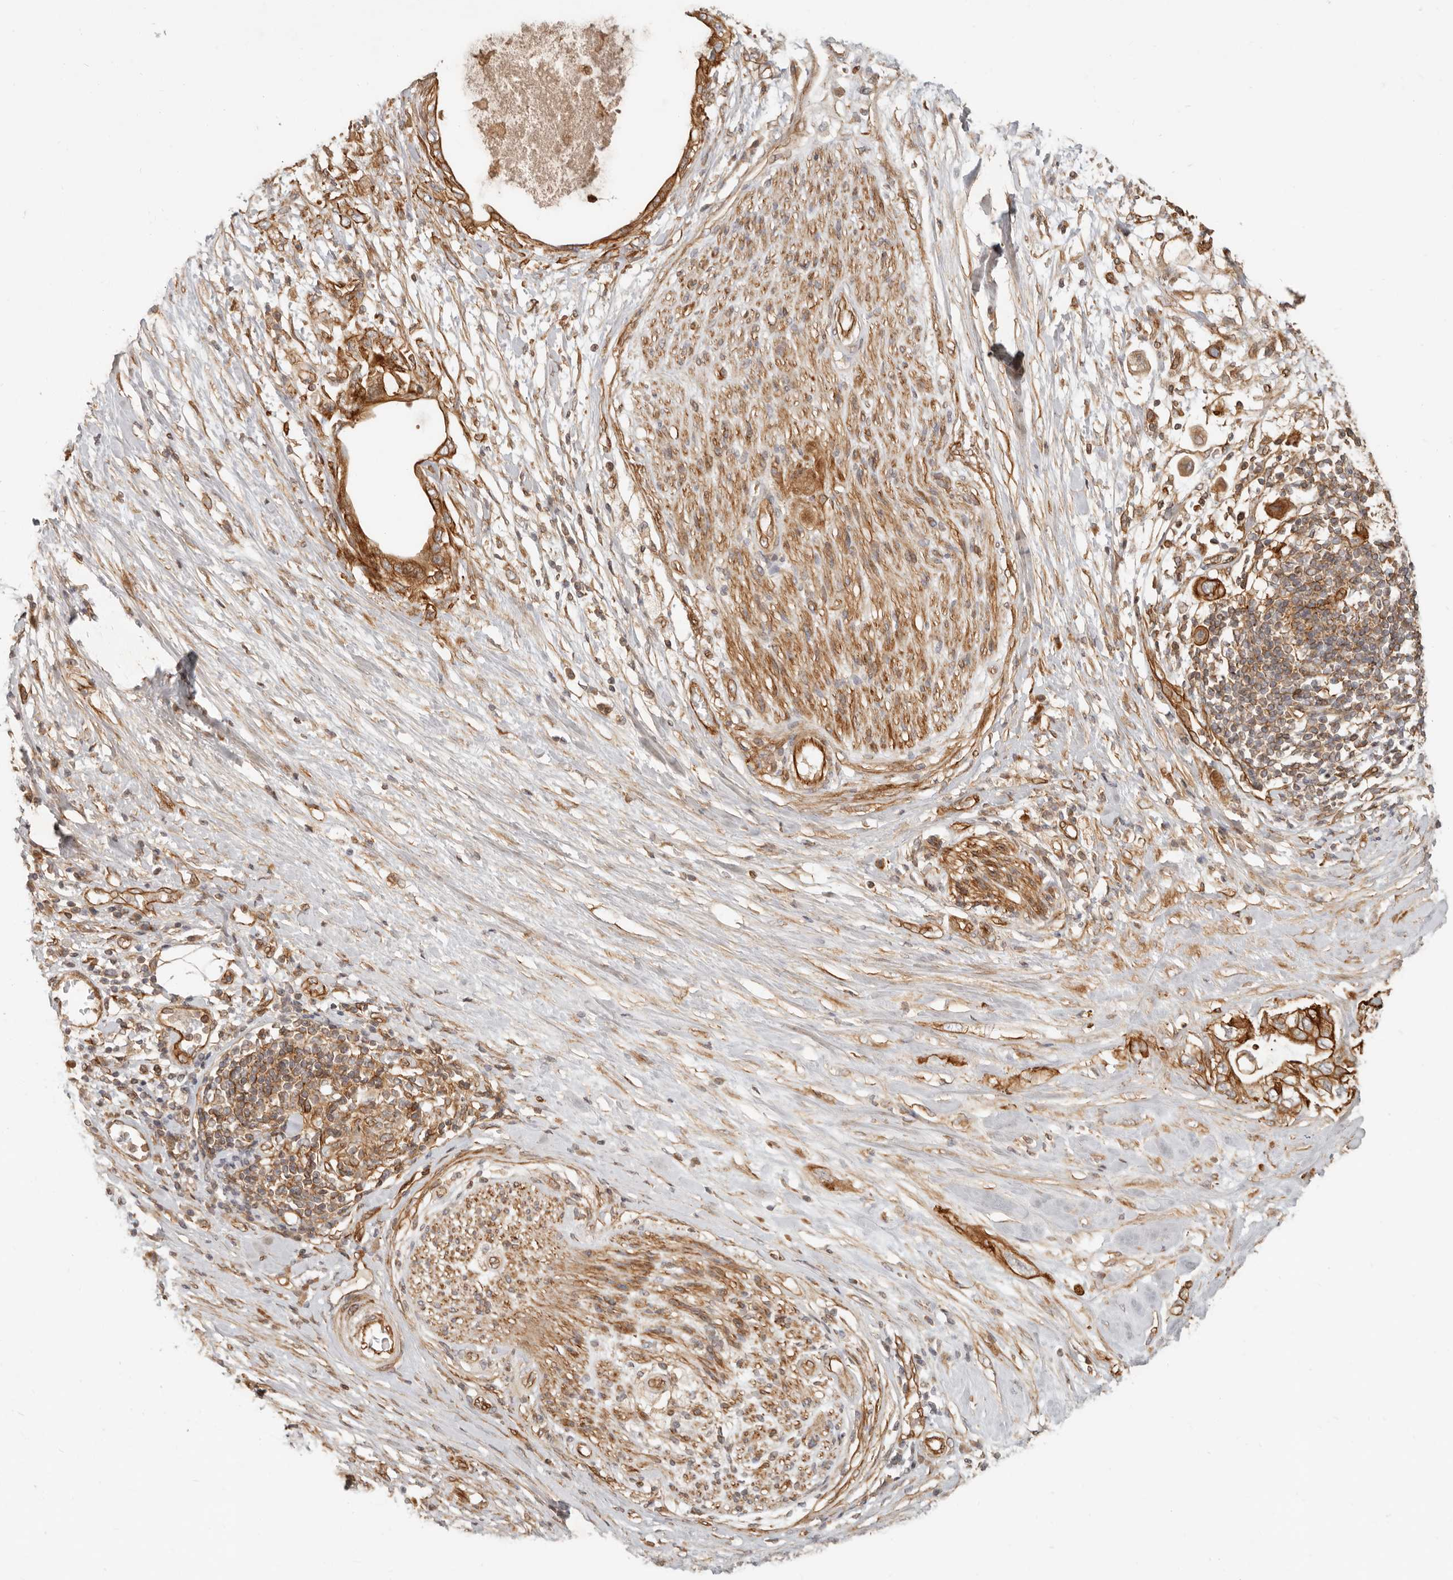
{"staining": {"intensity": "moderate", "quantity": ">75%", "location": "cytoplasmic/membranous"}, "tissue": "pancreatic cancer", "cell_type": "Tumor cells", "image_type": "cancer", "snomed": [{"axis": "morphology", "description": "Adenocarcinoma, NOS"}, {"axis": "topography", "description": "Pancreas"}], "caption": "Pancreatic adenocarcinoma stained with immunohistochemistry reveals moderate cytoplasmic/membranous staining in approximately >75% of tumor cells.", "gene": "UFSP1", "patient": {"sex": "female", "age": 56}}